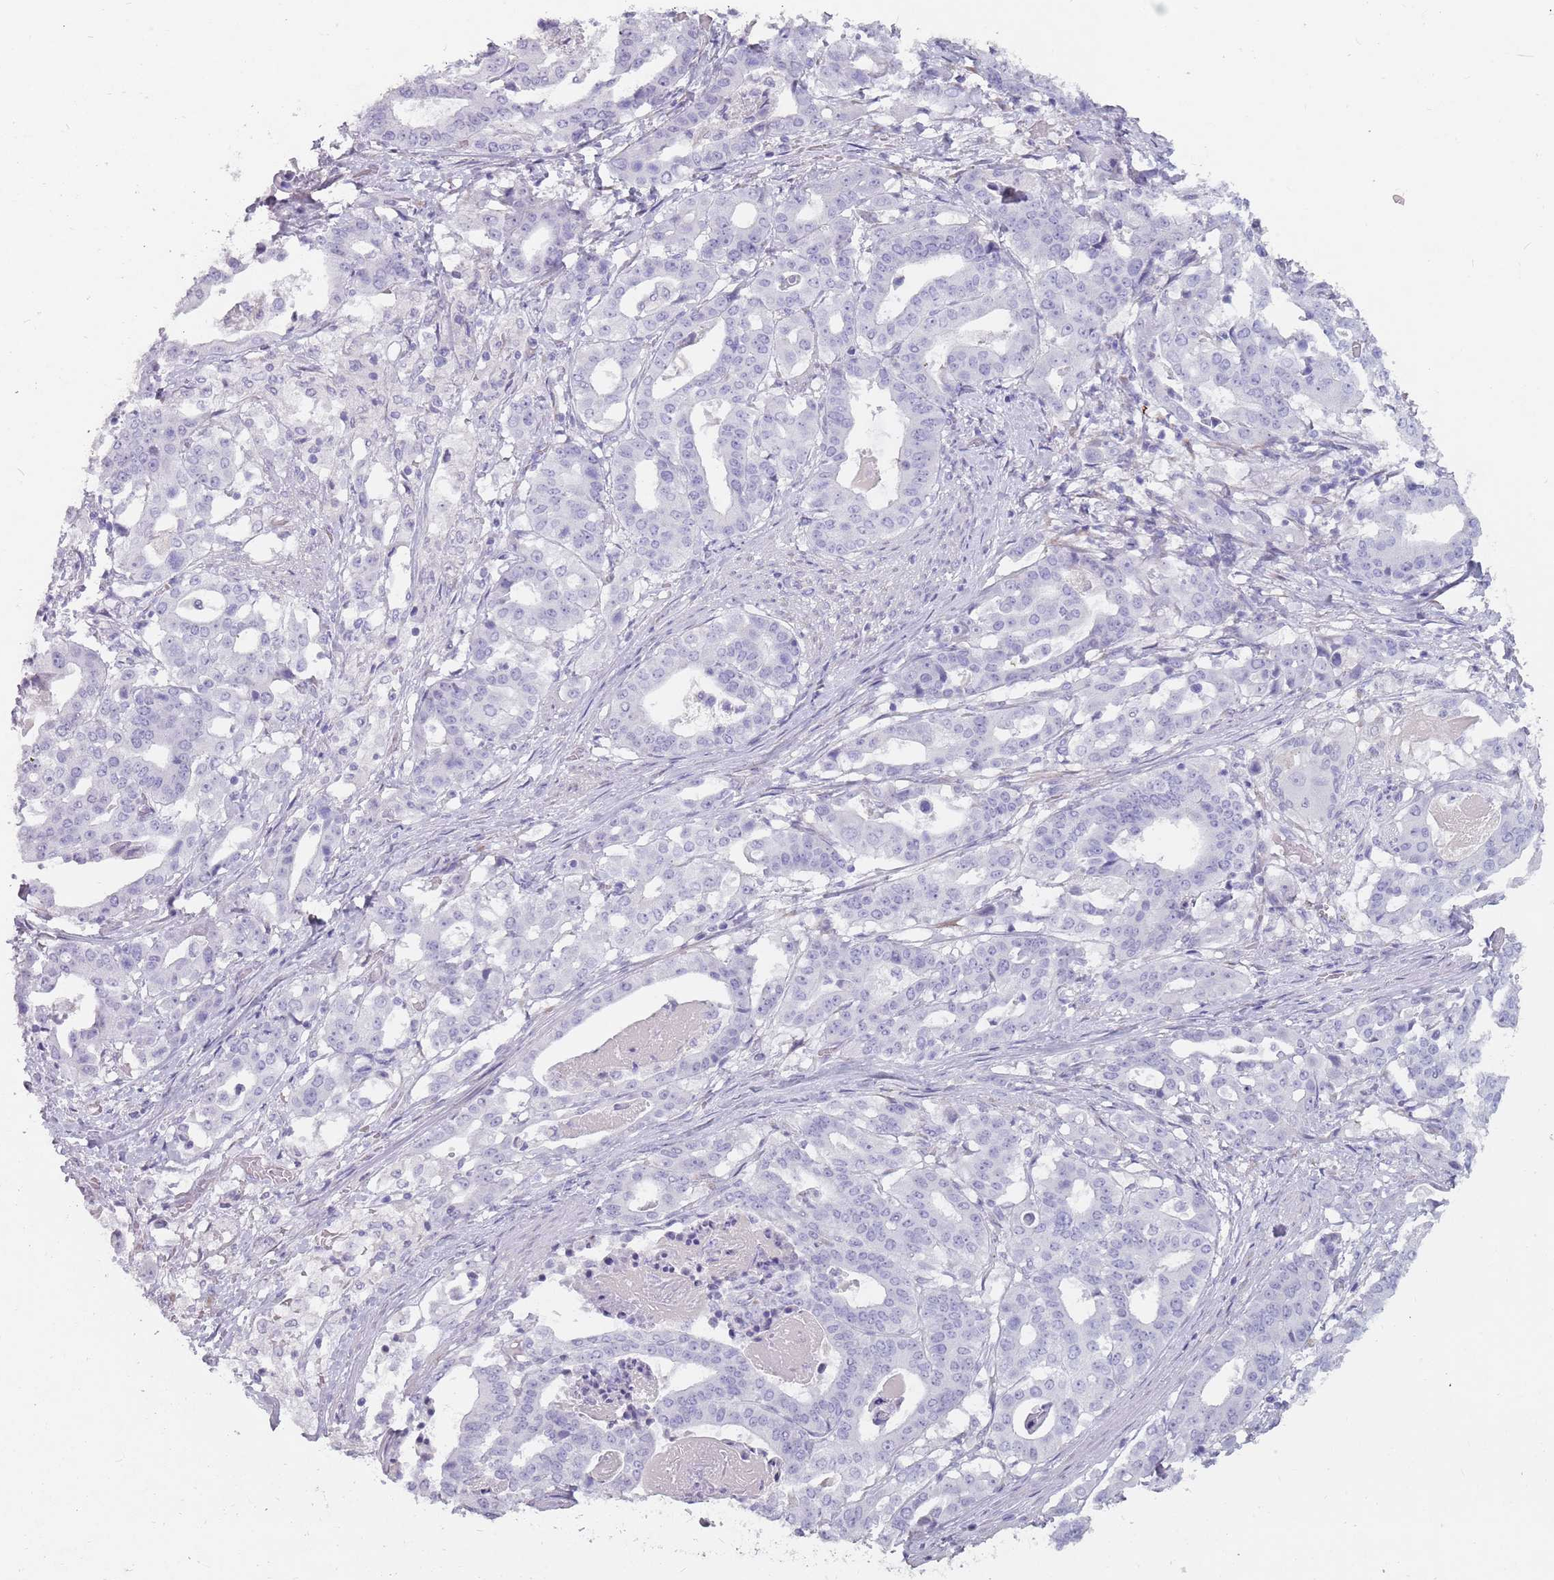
{"staining": {"intensity": "negative", "quantity": "none", "location": "none"}, "tissue": "stomach cancer", "cell_type": "Tumor cells", "image_type": "cancer", "snomed": [{"axis": "morphology", "description": "Adenocarcinoma, NOS"}, {"axis": "topography", "description": "Stomach"}], "caption": "Tumor cells show no significant positivity in stomach cancer.", "gene": "DDX4", "patient": {"sex": "male", "age": 48}}